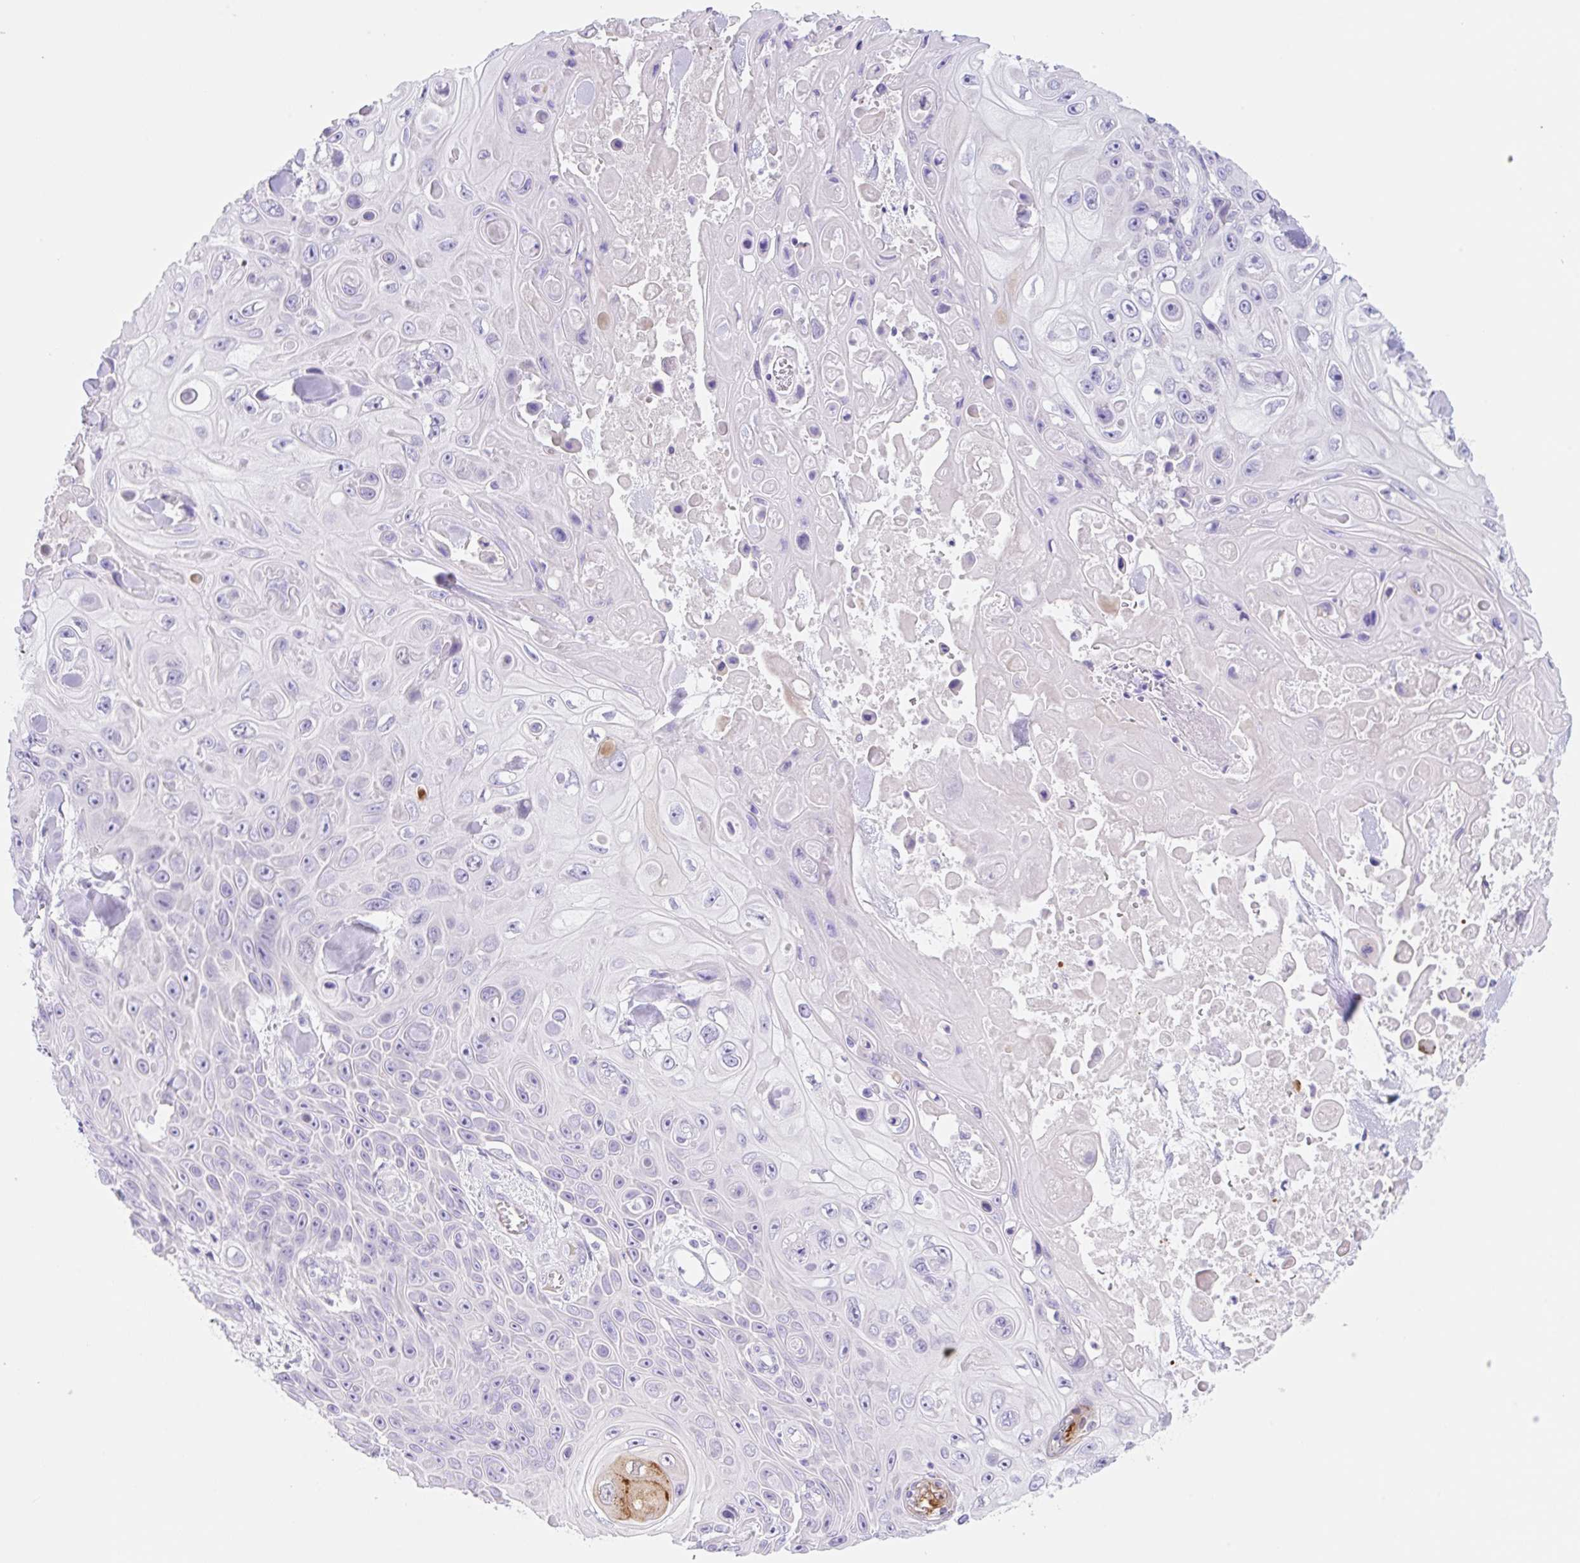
{"staining": {"intensity": "strong", "quantity": "<25%", "location": "cytoplasmic/membranous"}, "tissue": "skin cancer", "cell_type": "Tumor cells", "image_type": "cancer", "snomed": [{"axis": "morphology", "description": "Squamous cell carcinoma, NOS"}, {"axis": "topography", "description": "Skin"}], "caption": "Strong cytoplasmic/membranous positivity is seen in about <25% of tumor cells in skin squamous cell carcinoma.", "gene": "KLK8", "patient": {"sex": "male", "age": 82}}